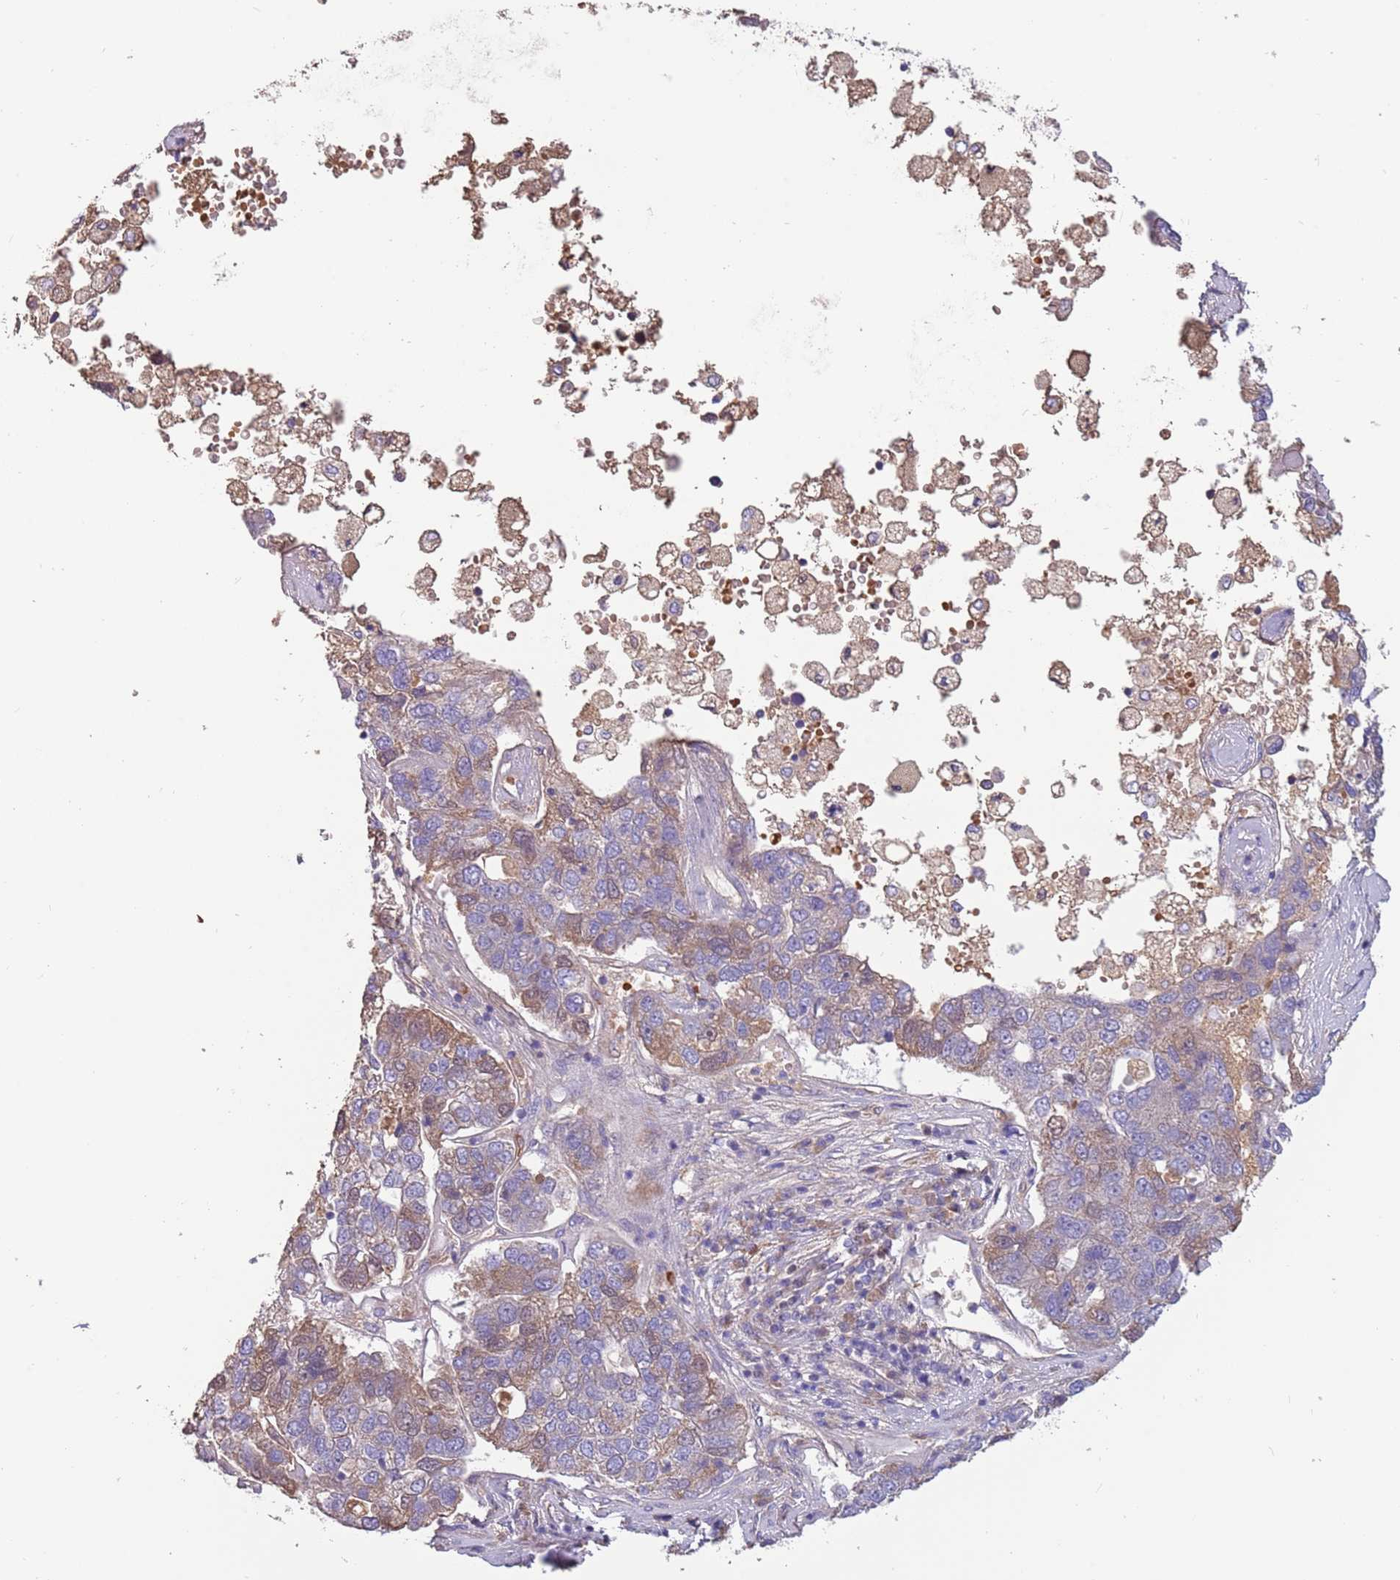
{"staining": {"intensity": "weak", "quantity": "<25%", "location": "cytoplasmic/membranous"}, "tissue": "pancreatic cancer", "cell_type": "Tumor cells", "image_type": "cancer", "snomed": [{"axis": "morphology", "description": "Adenocarcinoma, NOS"}, {"axis": "topography", "description": "Pancreas"}], "caption": "DAB immunohistochemical staining of human pancreatic cancer (adenocarcinoma) demonstrates no significant expression in tumor cells.", "gene": "TRMO", "patient": {"sex": "female", "age": 61}}